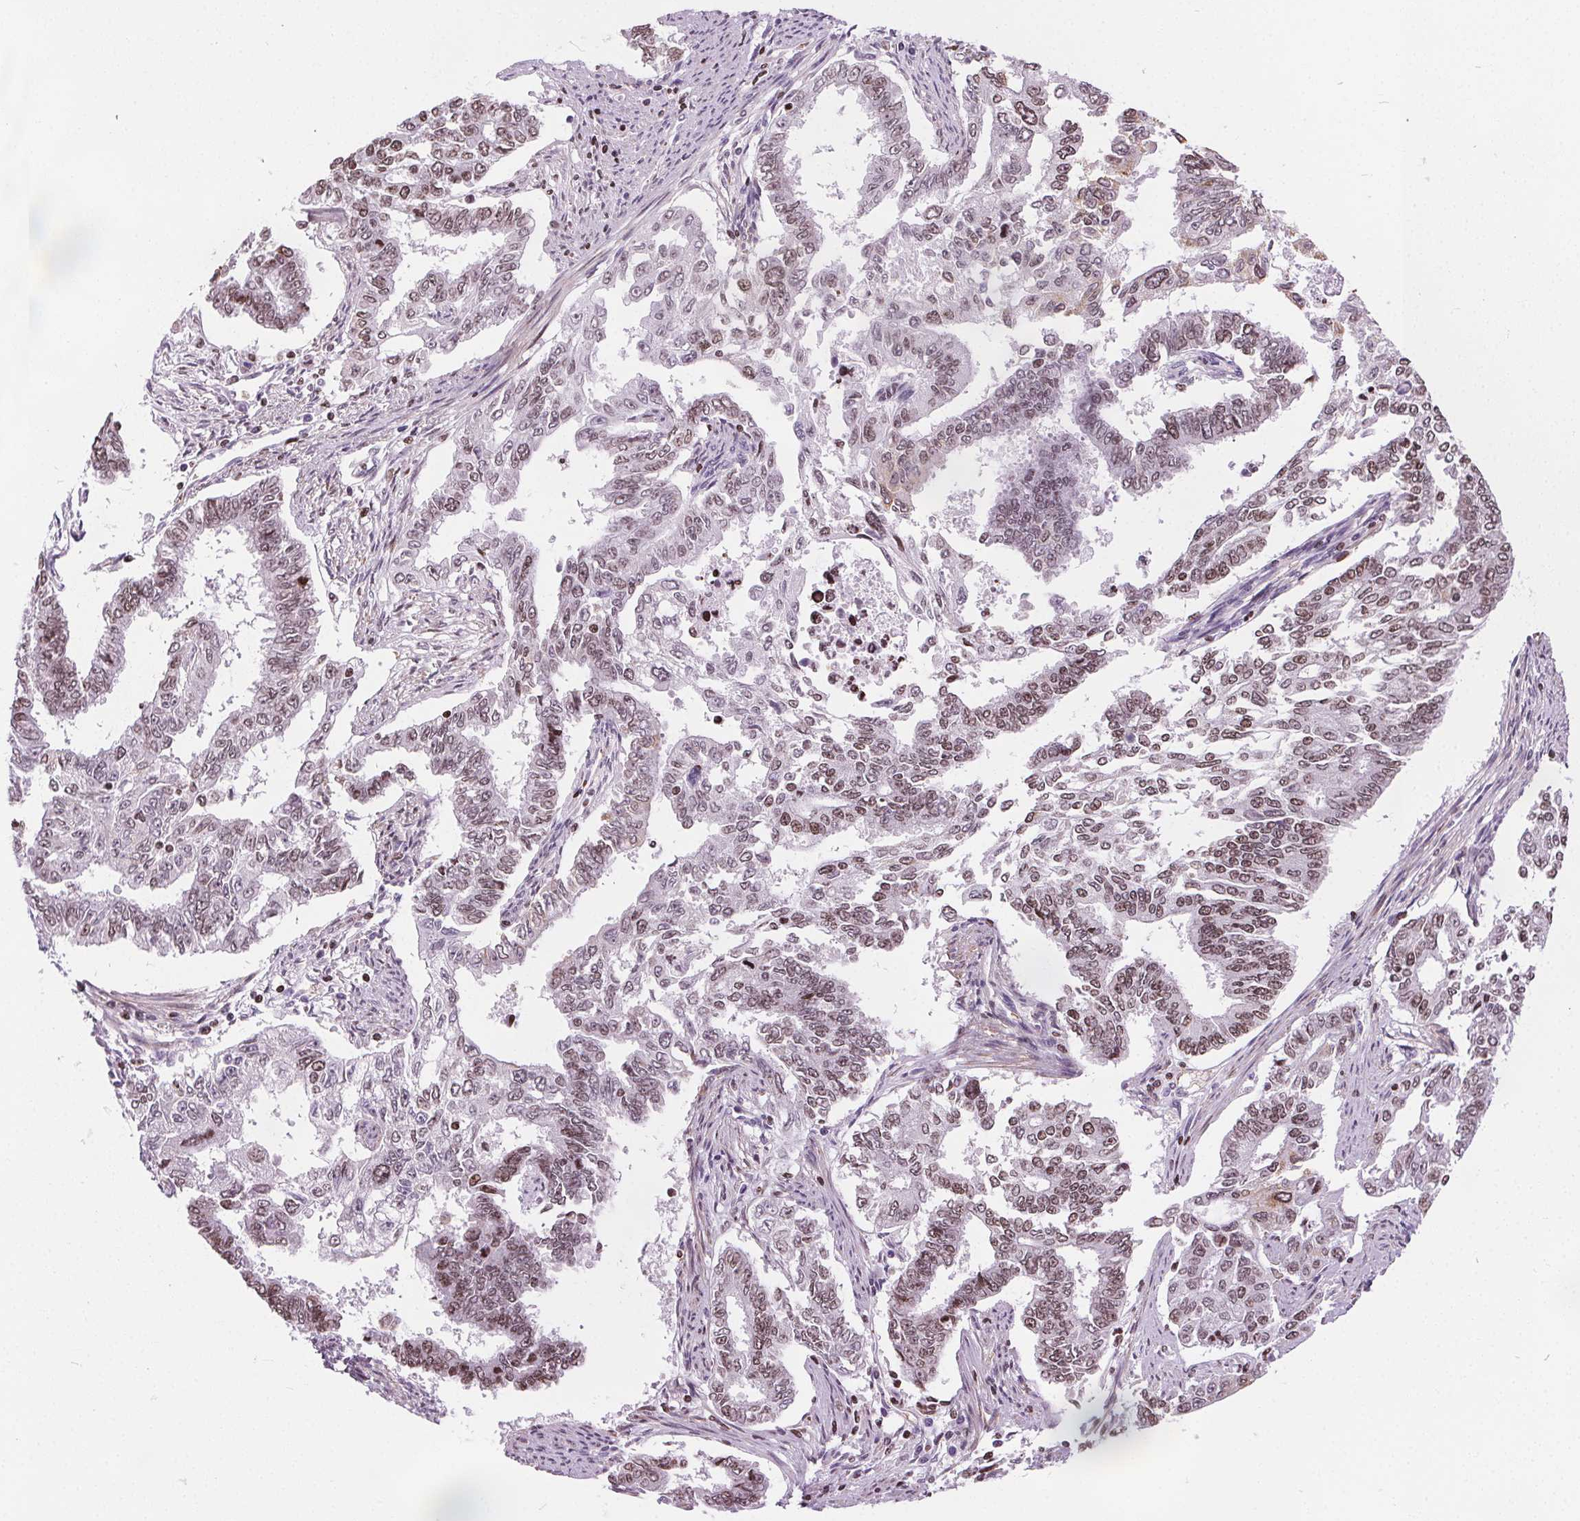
{"staining": {"intensity": "moderate", "quantity": ">75%", "location": "nuclear"}, "tissue": "endometrial cancer", "cell_type": "Tumor cells", "image_type": "cancer", "snomed": [{"axis": "morphology", "description": "Adenocarcinoma, NOS"}, {"axis": "topography", "description": "Uterus"}], "caption": "A brown stain highlights moderate nuclear staining of a protein in endometrial cancer tumor cells. The staining was performed using DAB to visualize the protein expression in brown, while the nuclei were stained in blue with hematoxylin (Magnification: 20x).", "gene": "ISLR2", "patient": {"sex": "female", "age": 59}}